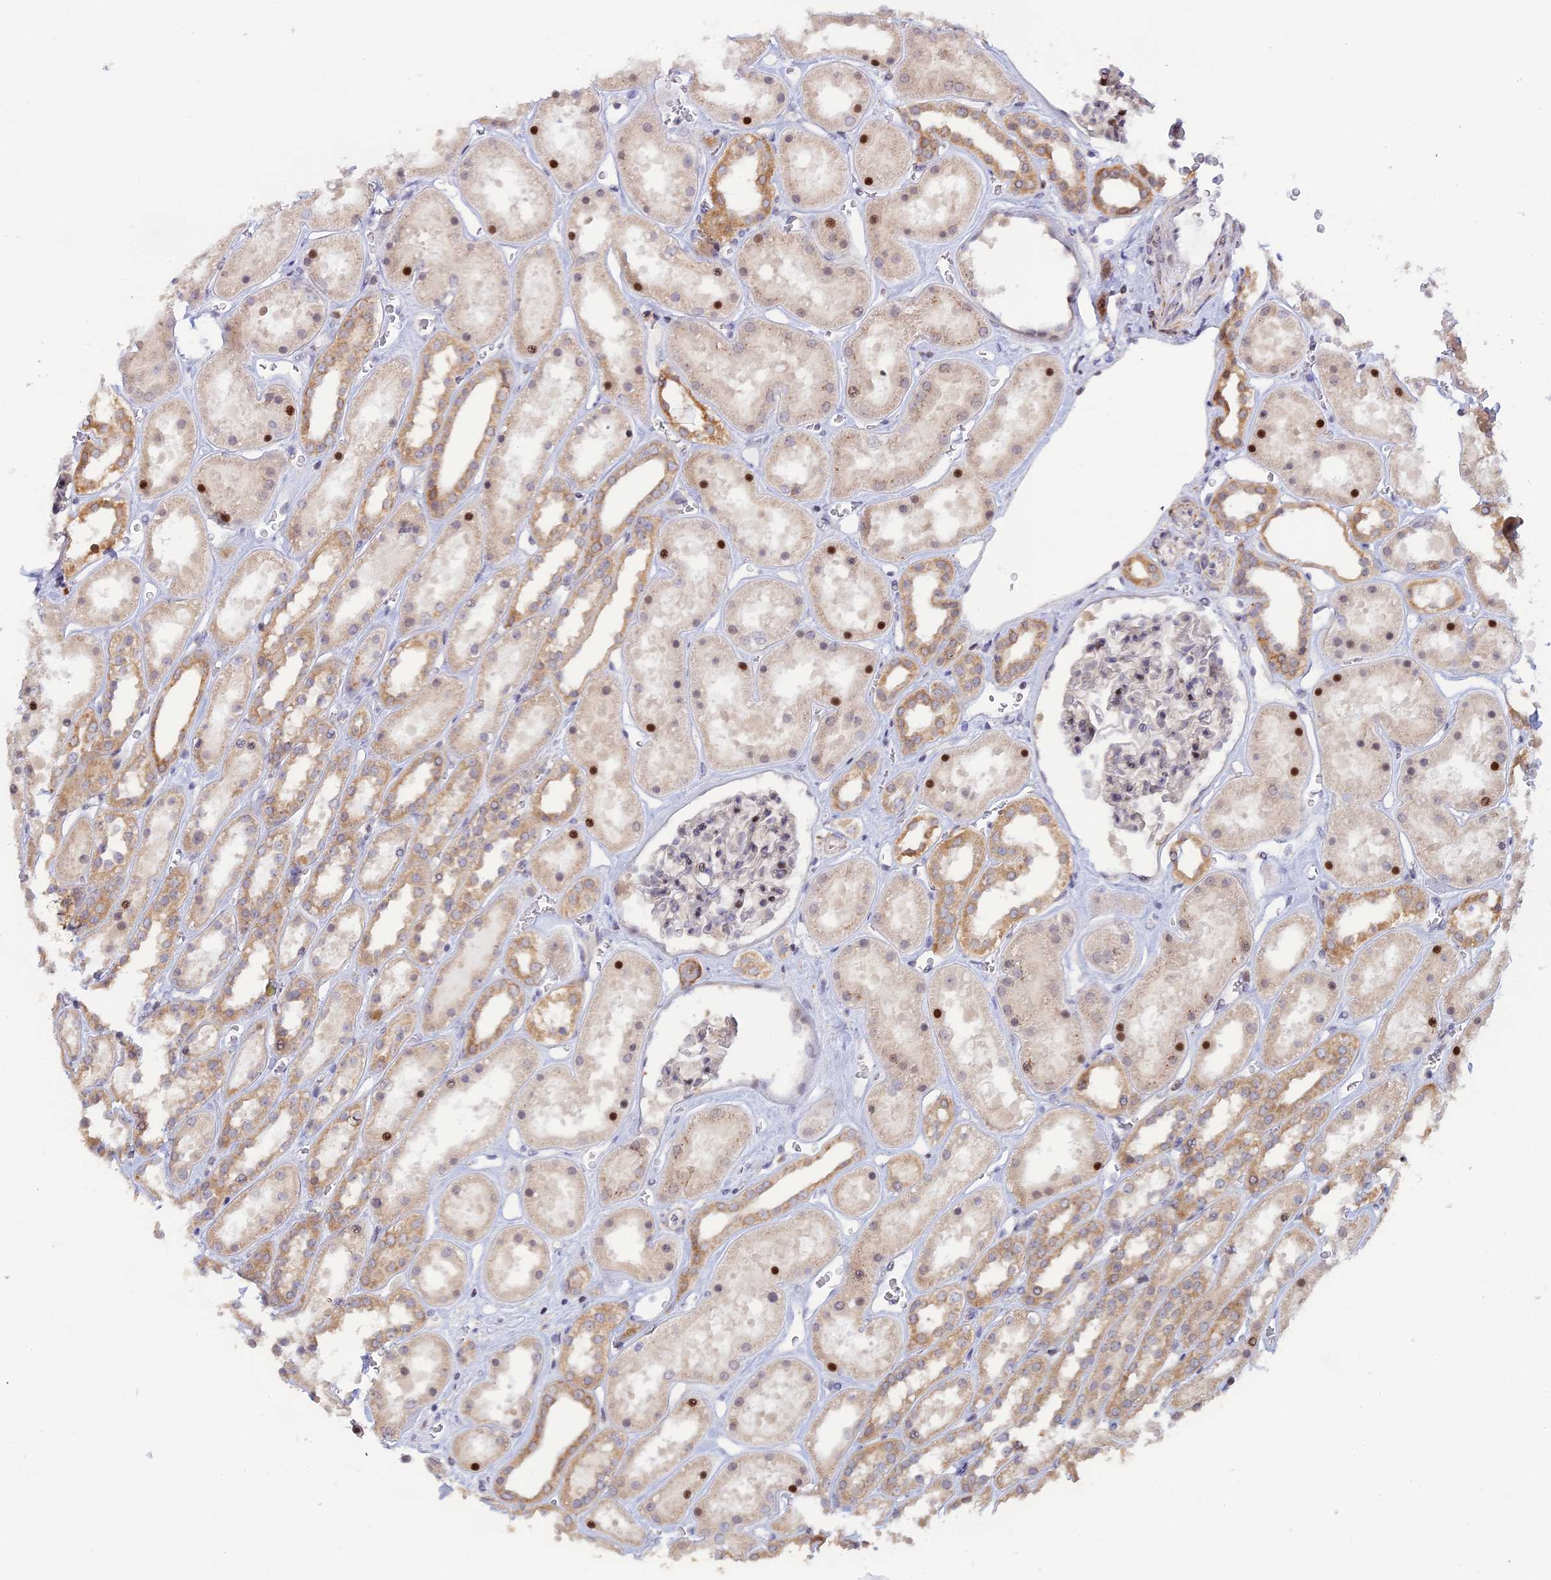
{"staining": {"intensity": "moderate", "quantity": "<25%", "location": "nuclear"}, "tissue": "kidney", "cell_type": "Cells in glomeruli", "image_type": "normal", "snomed": [{"axis": "morphology", "description": "Normal tissue, NOS"}, {"axis": "topography", "description": "Kidney"}], "caption": "DAB immunohistochemical staining of normal human kidney demonstrates moderate nuclear protein staining in approximately <25% of cells in glomeruli.", "gene": "GSKIP", "patient": {"sex": "female", "age": 41}}